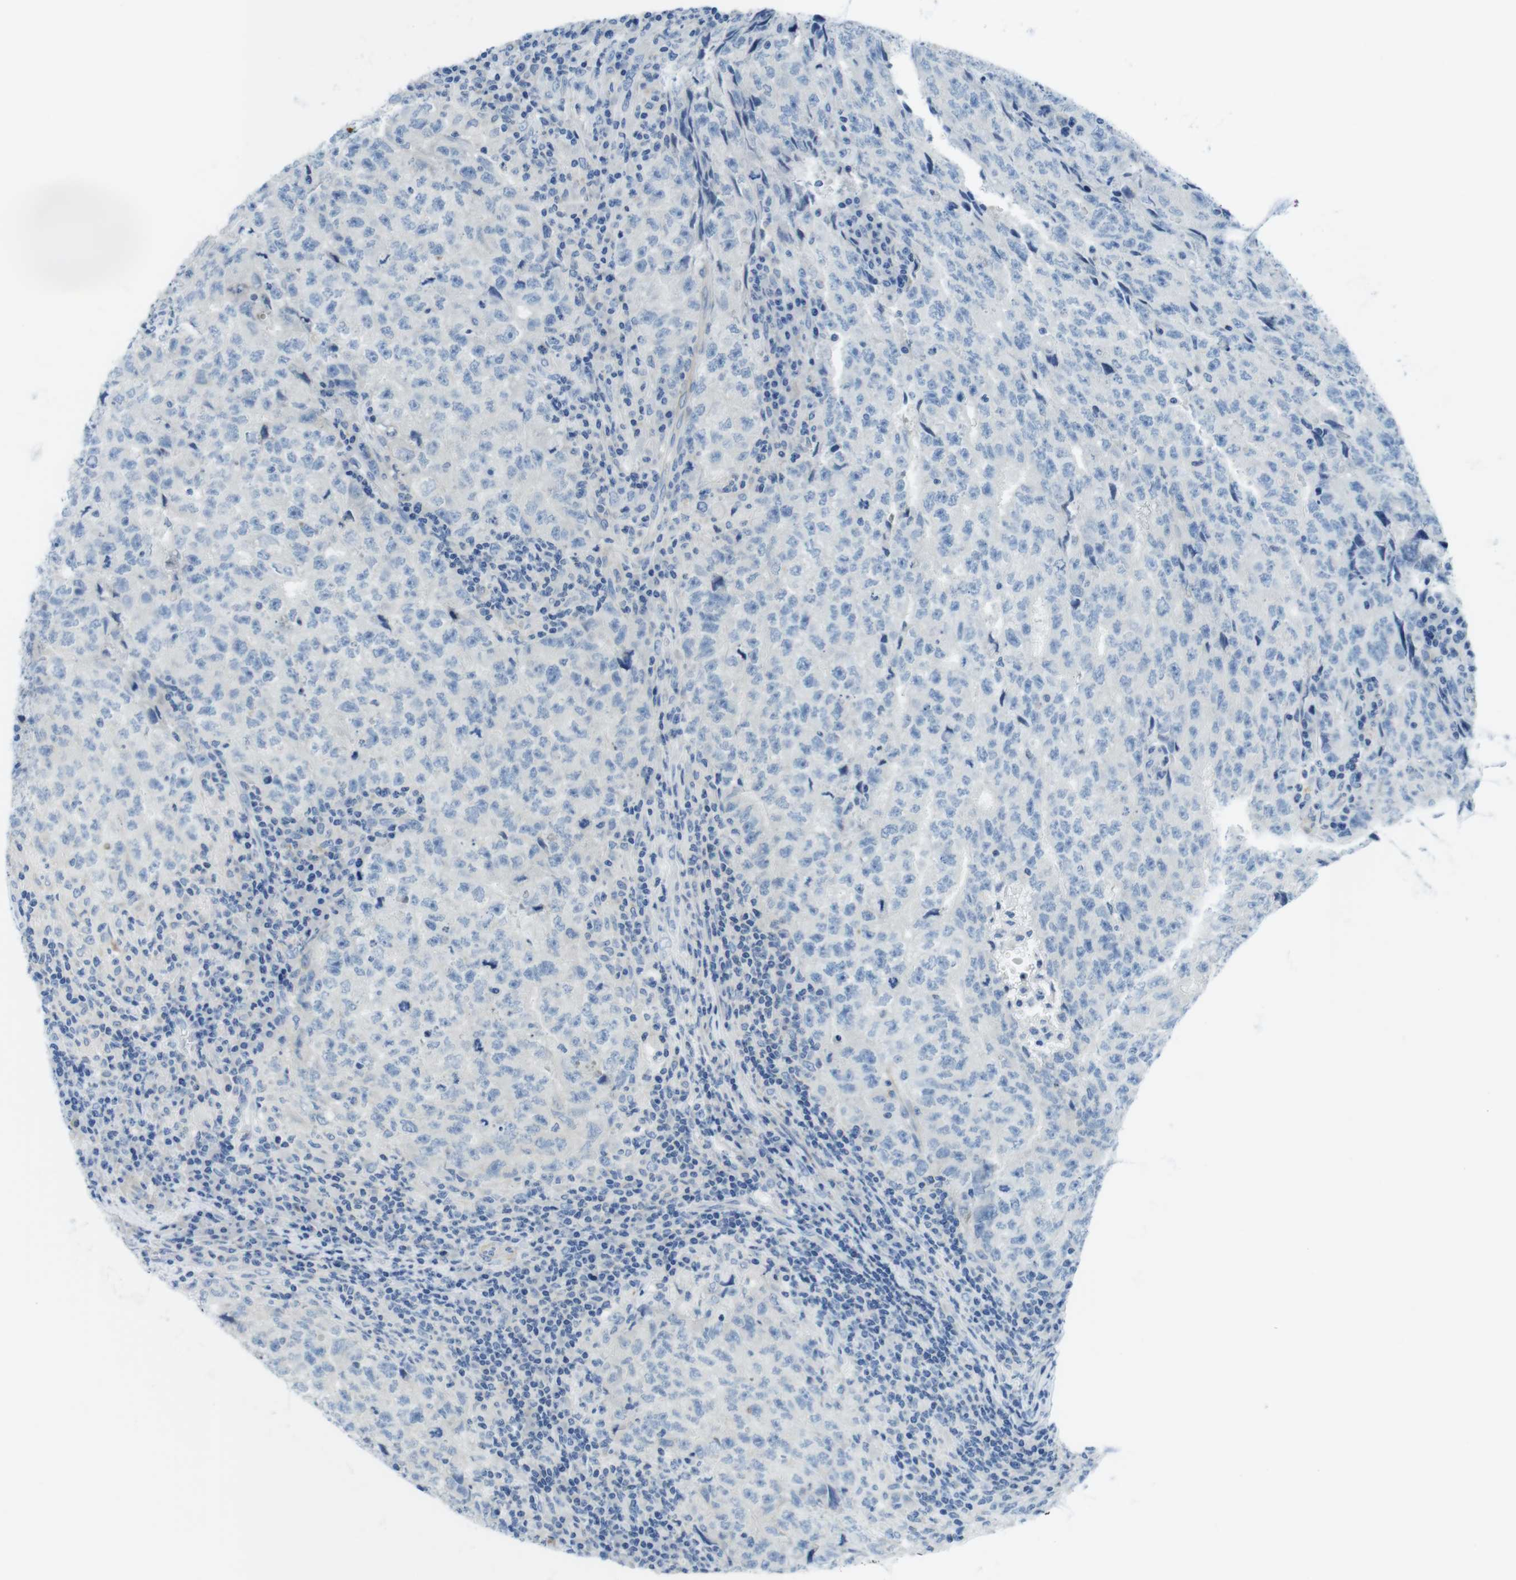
{"staining": {"intensity": "negative", "quantity": "none", "location": "none"}, "tissue": "testis cancer", "cell_type": "Tumor cells", "image_type": "cancer", "snomed": [{"axis": "morphology", "description": "Necrosis, NOS"}, {"axis": "morphology", "description": "Carcinoma, Embryonal, NOS"}, {"axis": "topography", "description": "Testis"}], "caption": "Histopathology image shows no protein staining in tumor cells of testis cancer (embryonal carcinoma) tissue.", "gene": "ASIC5", "patient": {"sex": "male", "age": 19}}